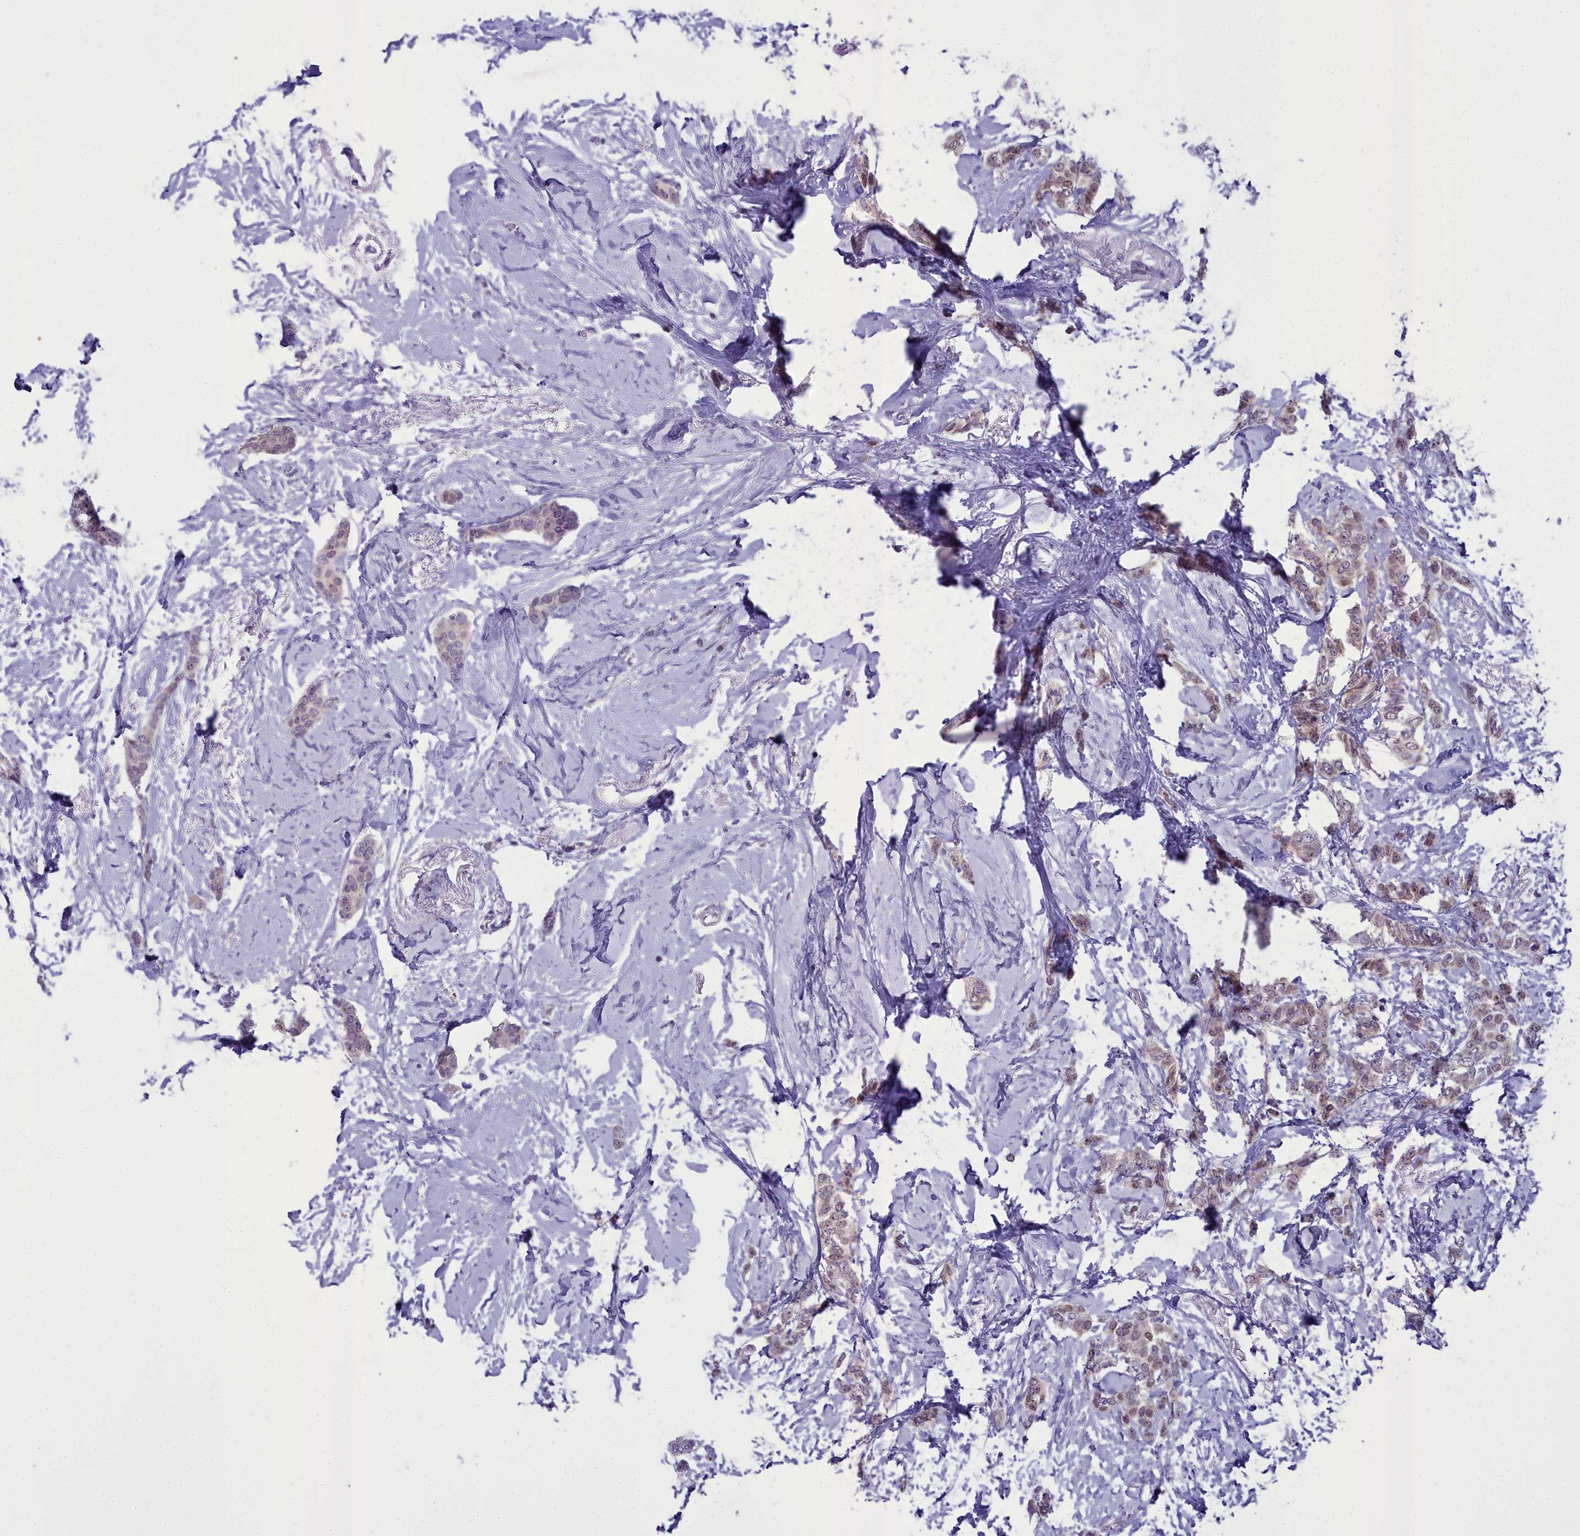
{"staining": {"intensity": "weak", "quantity": ">75%", "location": "cytoplasmic/membranous"}, "tissue": "breast cancer", "cell_type": "Tumor cells", "image_type": "cancer", "snomed": [{"axis": "morphology", "description": "Duct carcinoma"}, {"axis": "topography", "description": "Breast"}], "caption": "Brown immunohistochemical staining in breast cancer shows weak cytoplasmic/membranous positivity in approximately >75% of tumor cells. (IHC, brightfield microscopy, high magnification).", "gene": "B9D2", "patient": {"sex": "female", "age": 72}}